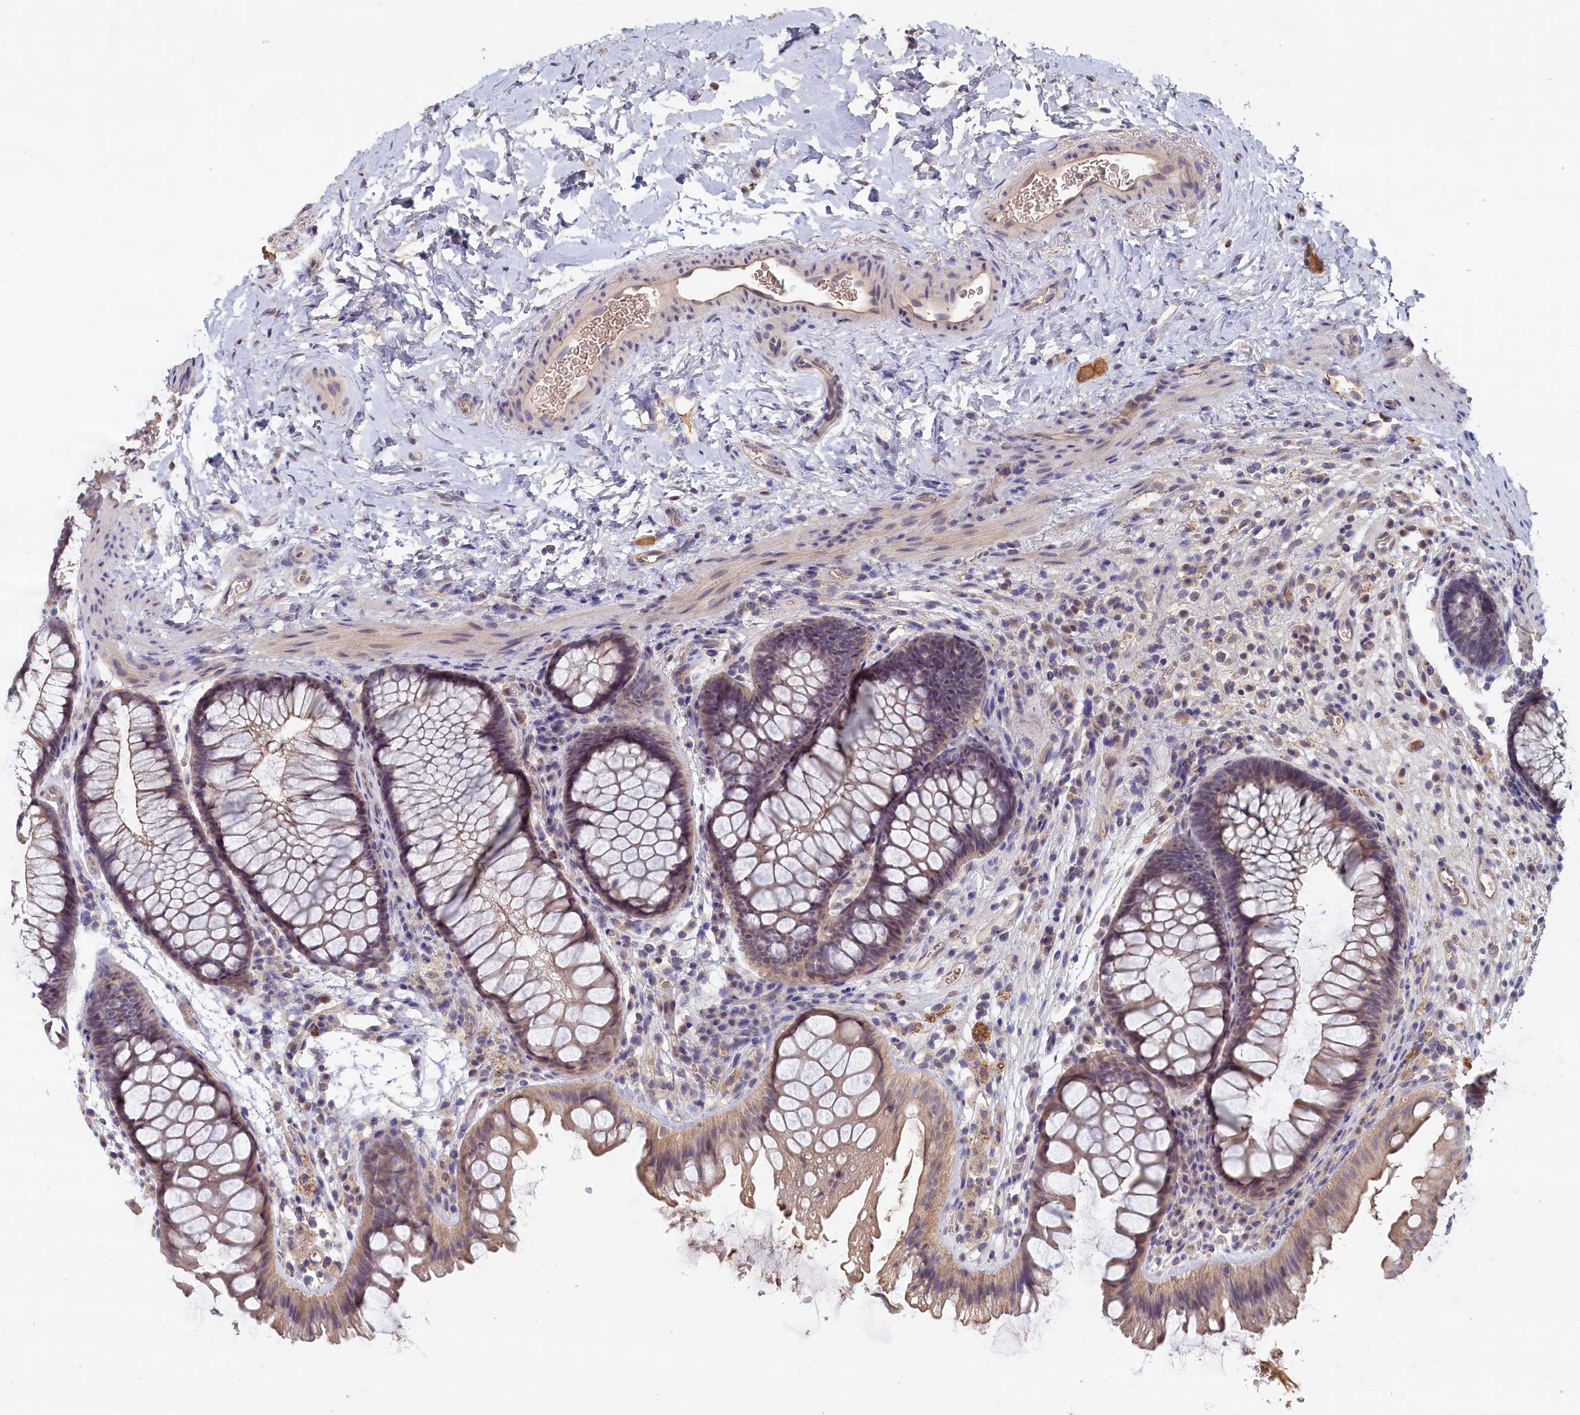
{"staining": {"intensity": "moderate", "quantity": ">75%", "location": "cytoplasmic/membranous"}, "tissue": "colon", "cell_type": "Endothelial cells", "image_type": "normal", "snomed": [{"axis": "morphology", "description": "Normal tissue, NOS"}, {"axis": "topography", "description": "Colon"}], "caption": "Protein staining reveals moderate cytoplasmic/membranous positivity in approximately >75% of endothelial cells in benign colon.", "gene": "CELF5", "patient": {"sex": "female", "age": 62}}